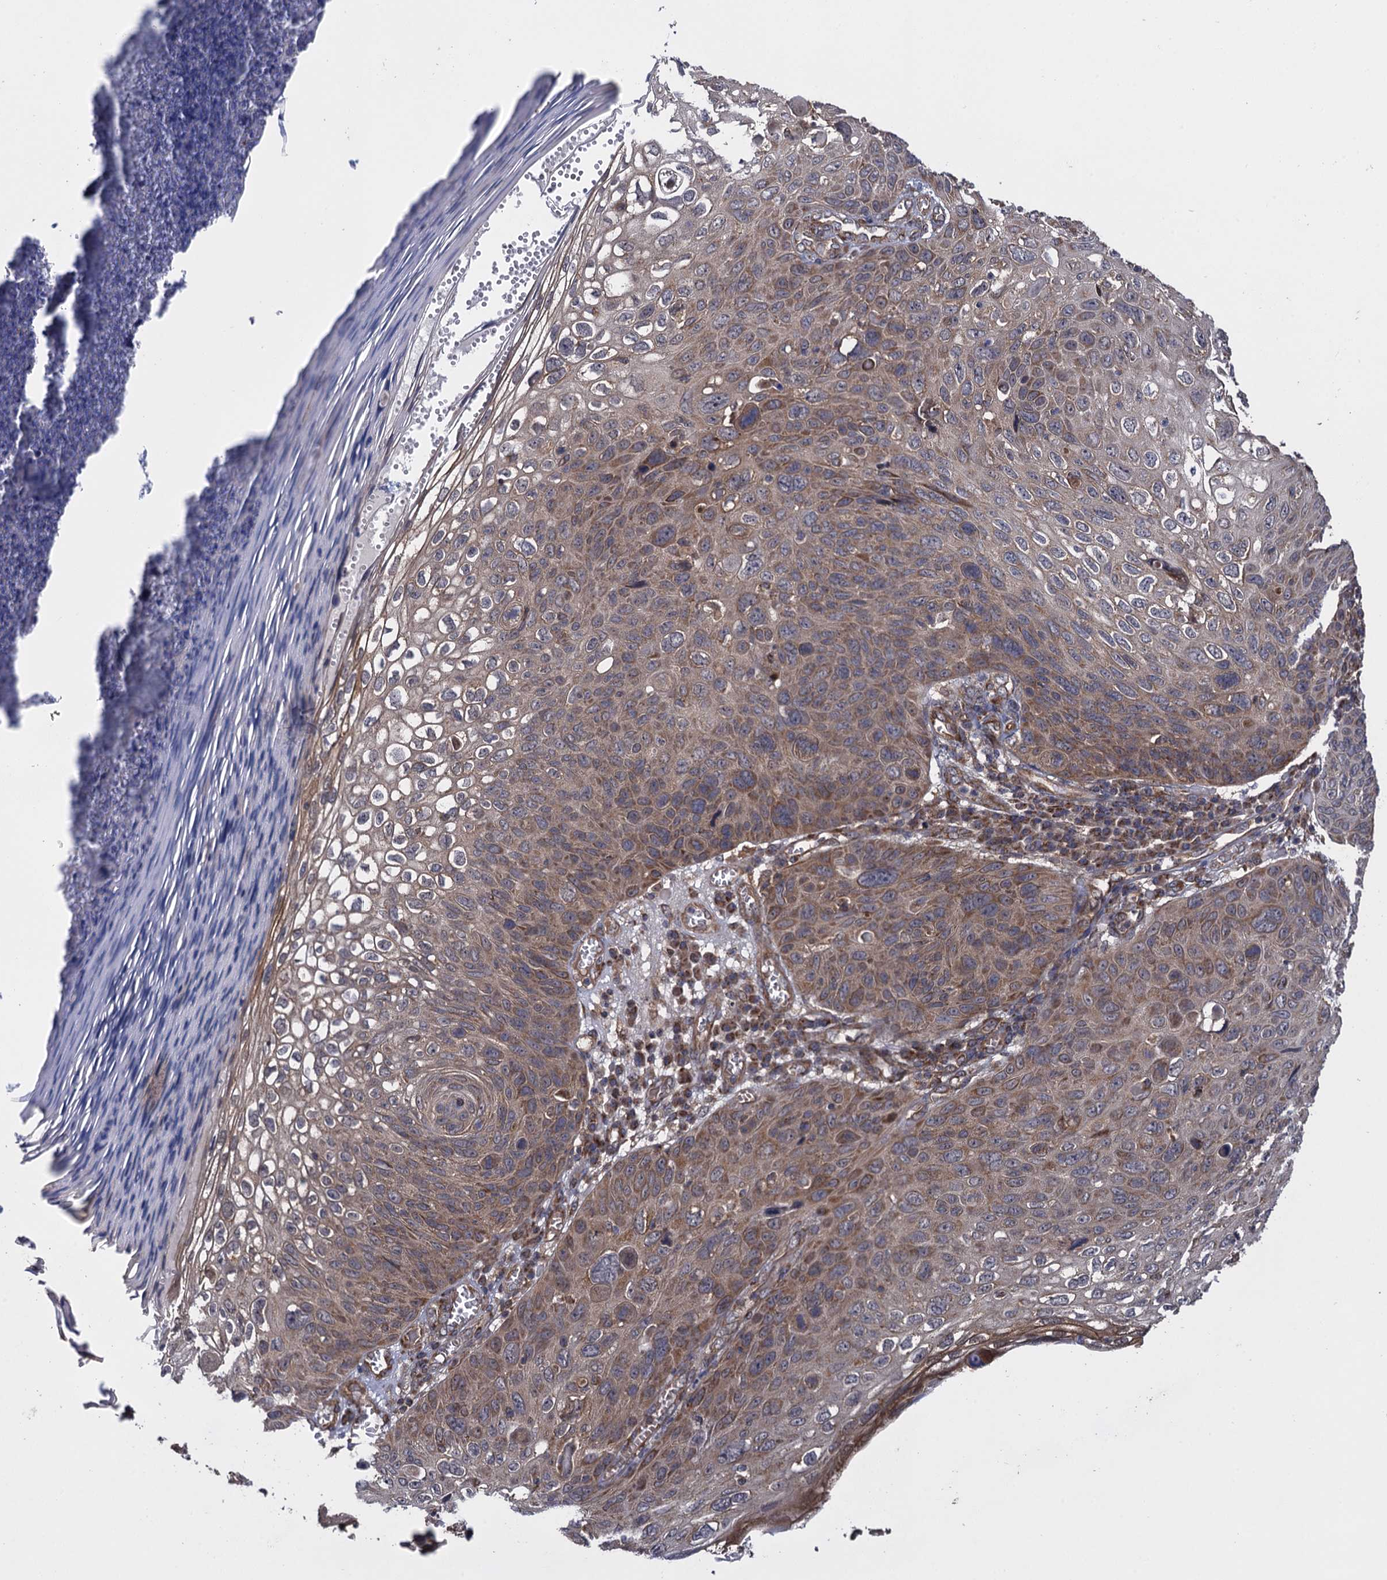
{"staining": {"intensity": "moderate", "quantity": "25%-75%", "location": "cytoplasmic/membranous"}, "tissue": "skin cancer", "cell_type": "Tumor cells", "image_type": "cancer", "snomed": [{"axis": "morphology", "description": "Squamous cell carcinoma, NOS"}, {"axis": "topography", "description": "Skin"}], "caption": "Tumor cells show moderate cytoplasmic/membranous expression in about 25%-75% of cells in skin cancer (squamous cell carcinoma).", "gene": "HAUS1", "patient": {"sex": "female", "age": 90}}